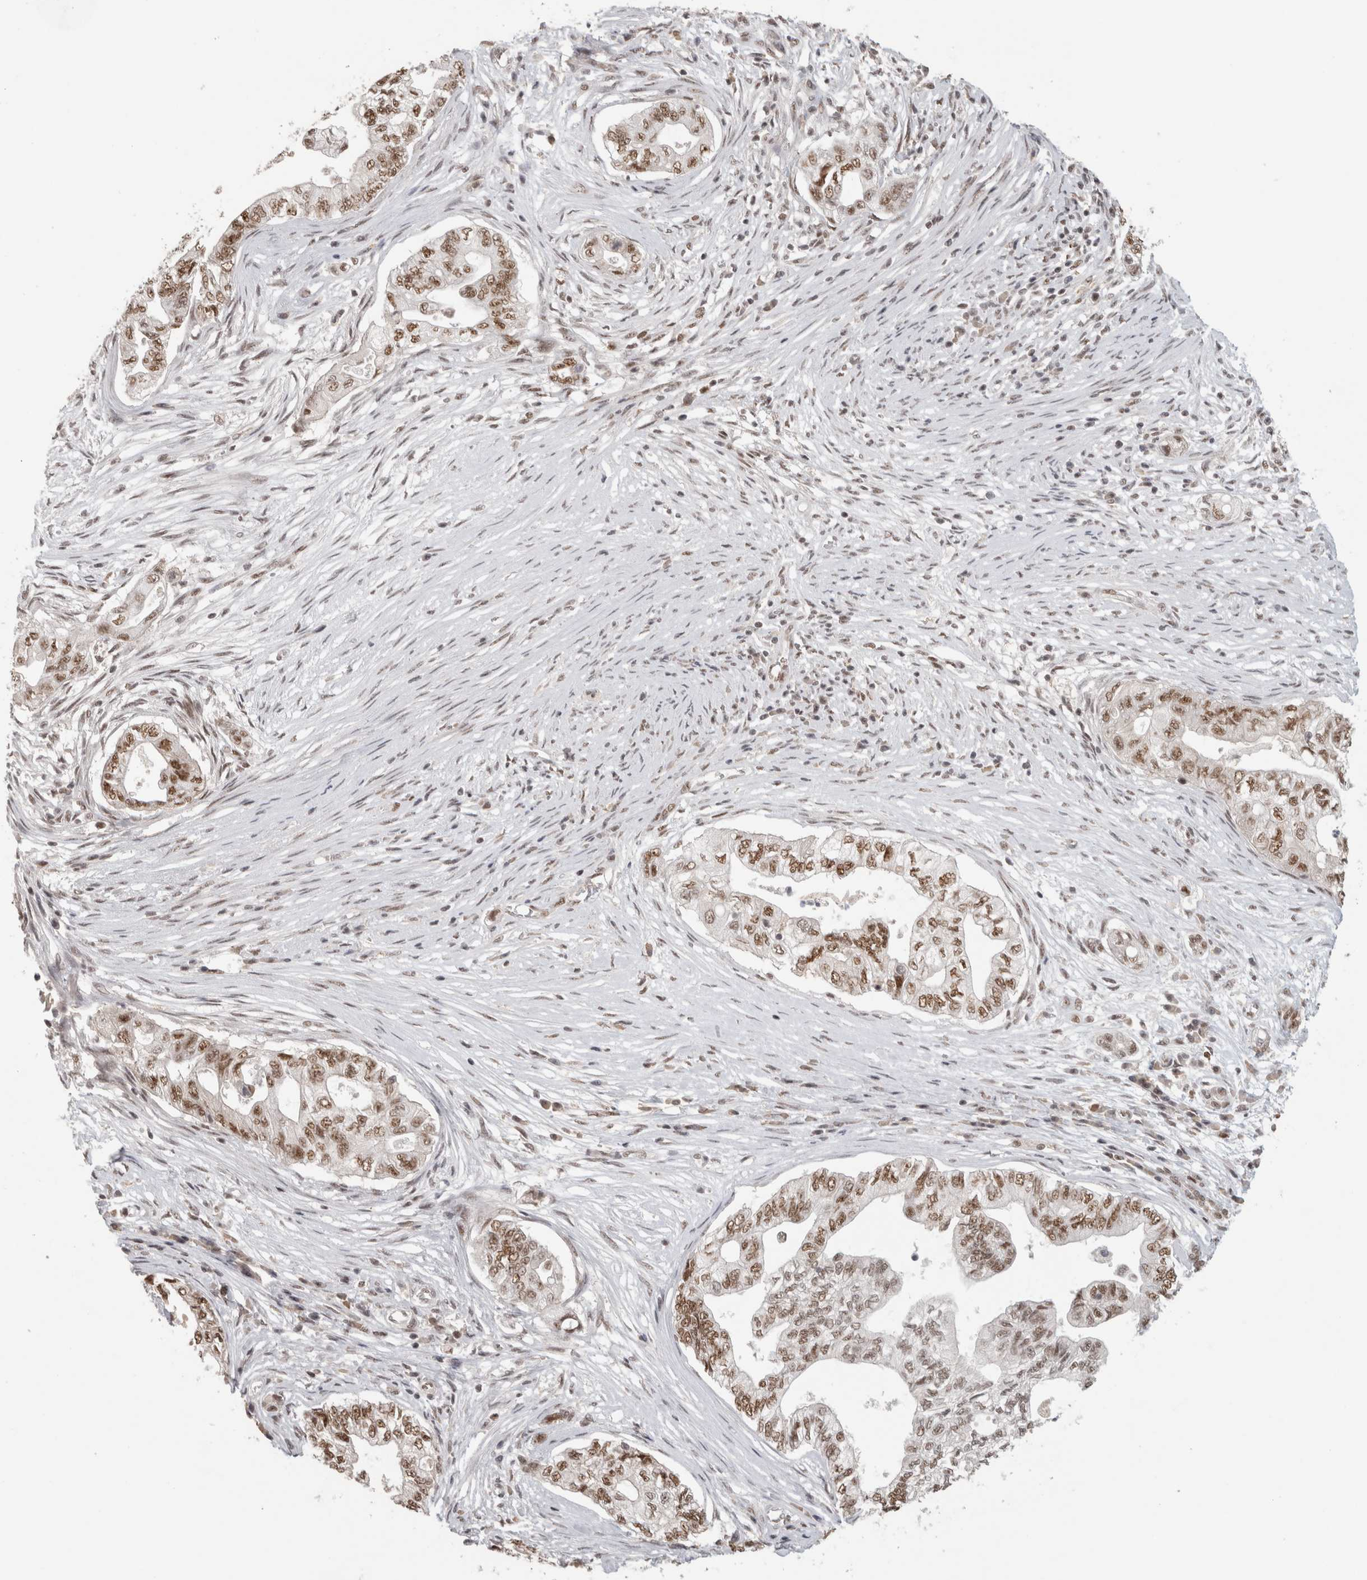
{"staining": {"intensity": "moderate", "quantity": ">75%", "location": "nuclear"}, "tissue": "pancreatic cancer", "cell_type": "Tumor cells", "image_type": "cancer", "snomed": [{"axis": "morphology", "description": "Adenocarcinoma, NOS"}, {"axis": "topography", "description": "Pancreas"}], "caption": "Protein staining of adenocarcinoma (pancreatic) tissue shows moderate nuclear staining in about >75% of tumor cells.", "gene": "ZNF830", "patient": {"sex": "male", "age": 72}}